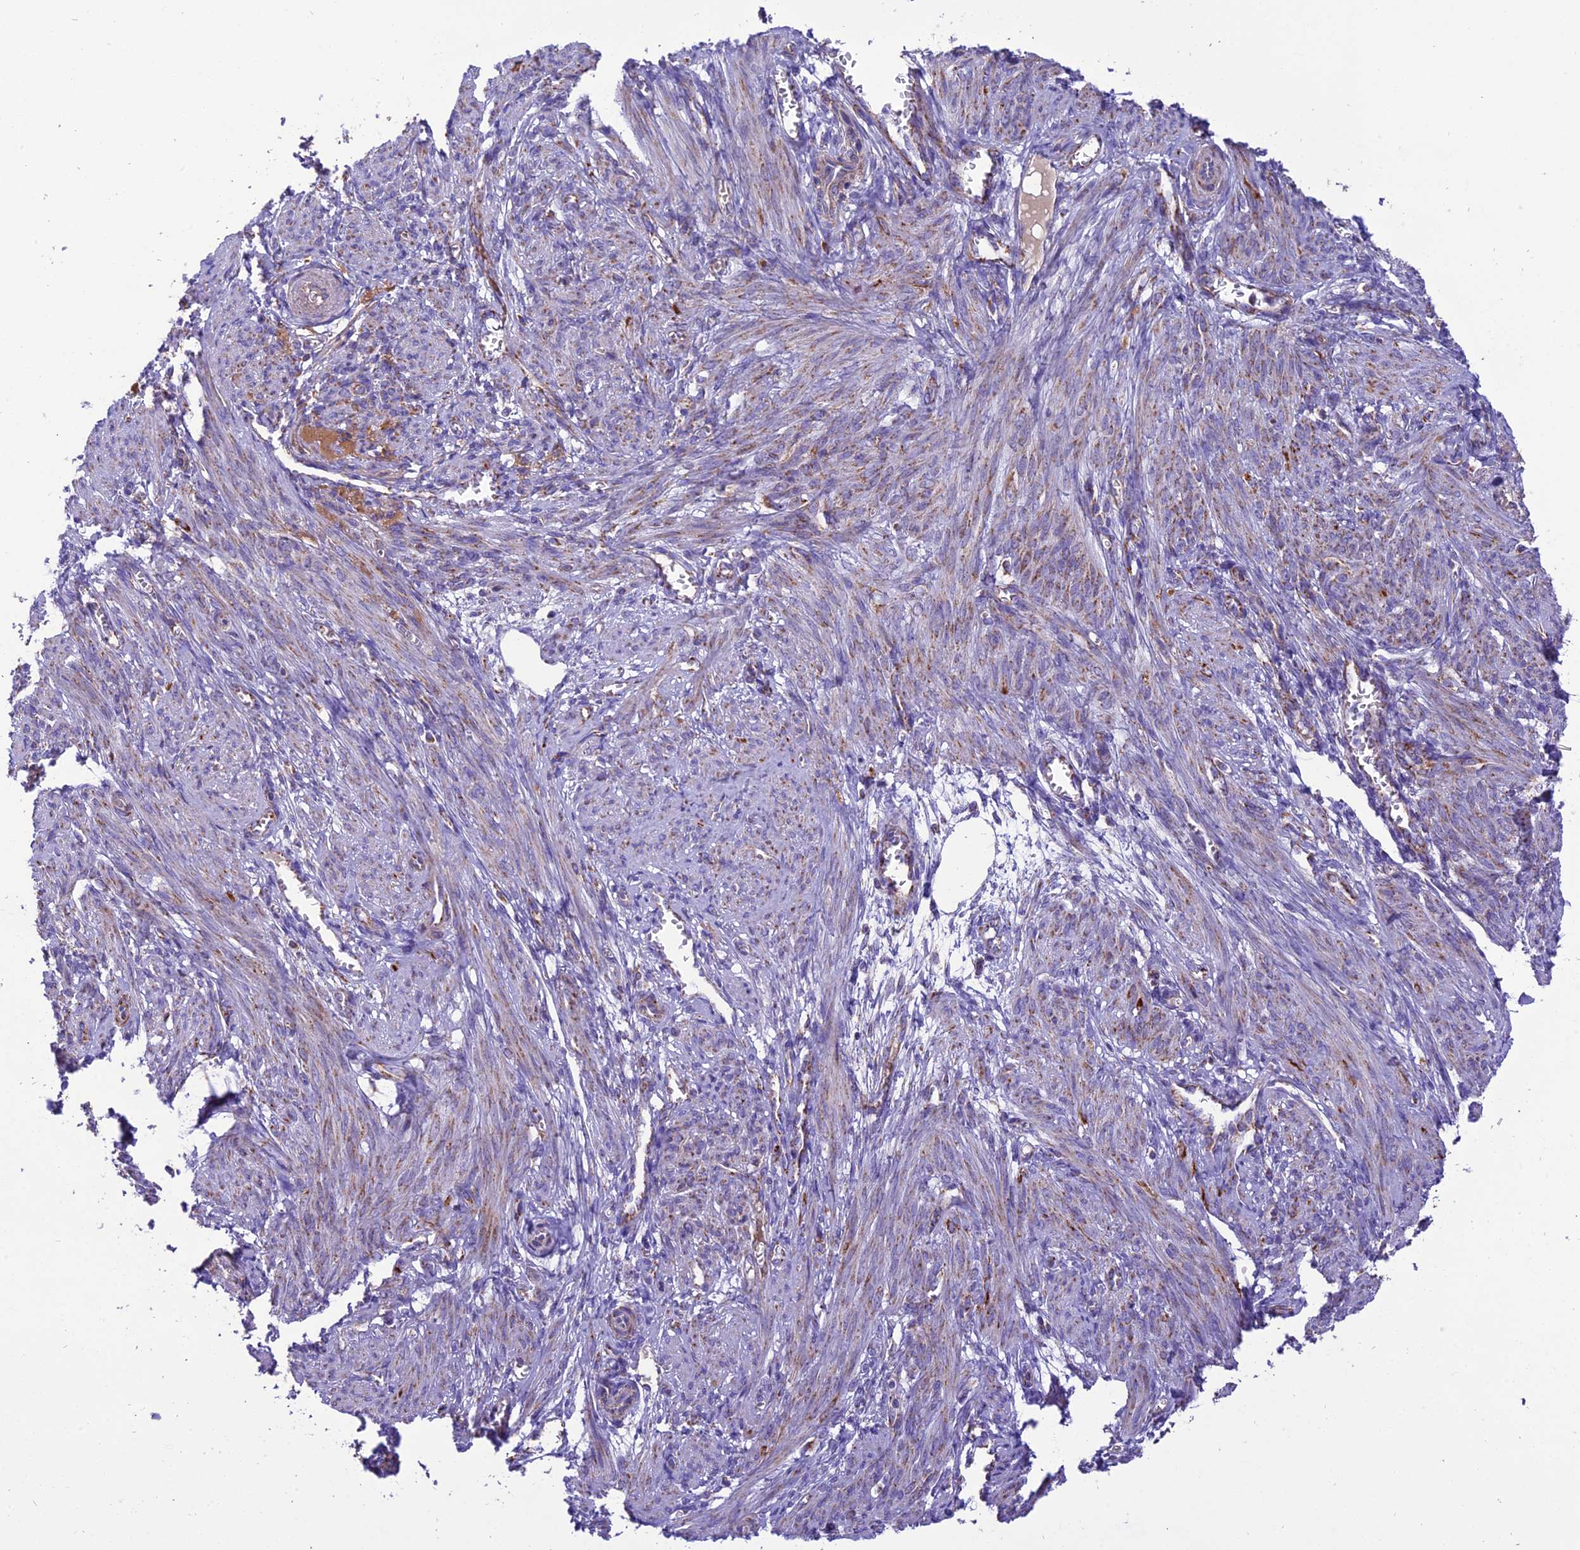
{"staining": {"intensity": "weak", "quantity": "25%-75%", "location": "cytoplasmic/membranous"}, "tissue": "smooth muscle", "cell_type": "Smooth muscle cells", "image_type": "normal", "snomed": [{"axis": "morphology", "description": "Normal tissue, NOS"}, {"axis": "topography", "description": "Smooth muscle"}], "caption": "A brown stain labels weak cytoplasmic/membranous expression of a protein in smooth muscle cells of unremarkable human smooth muscle. (Stains: DAB in brown, nuclei in blue, Microscopy: brightfield microscopy at high magnification).", "gene": "MRPS34", "patient": {"sex": "female", "age": 39}}